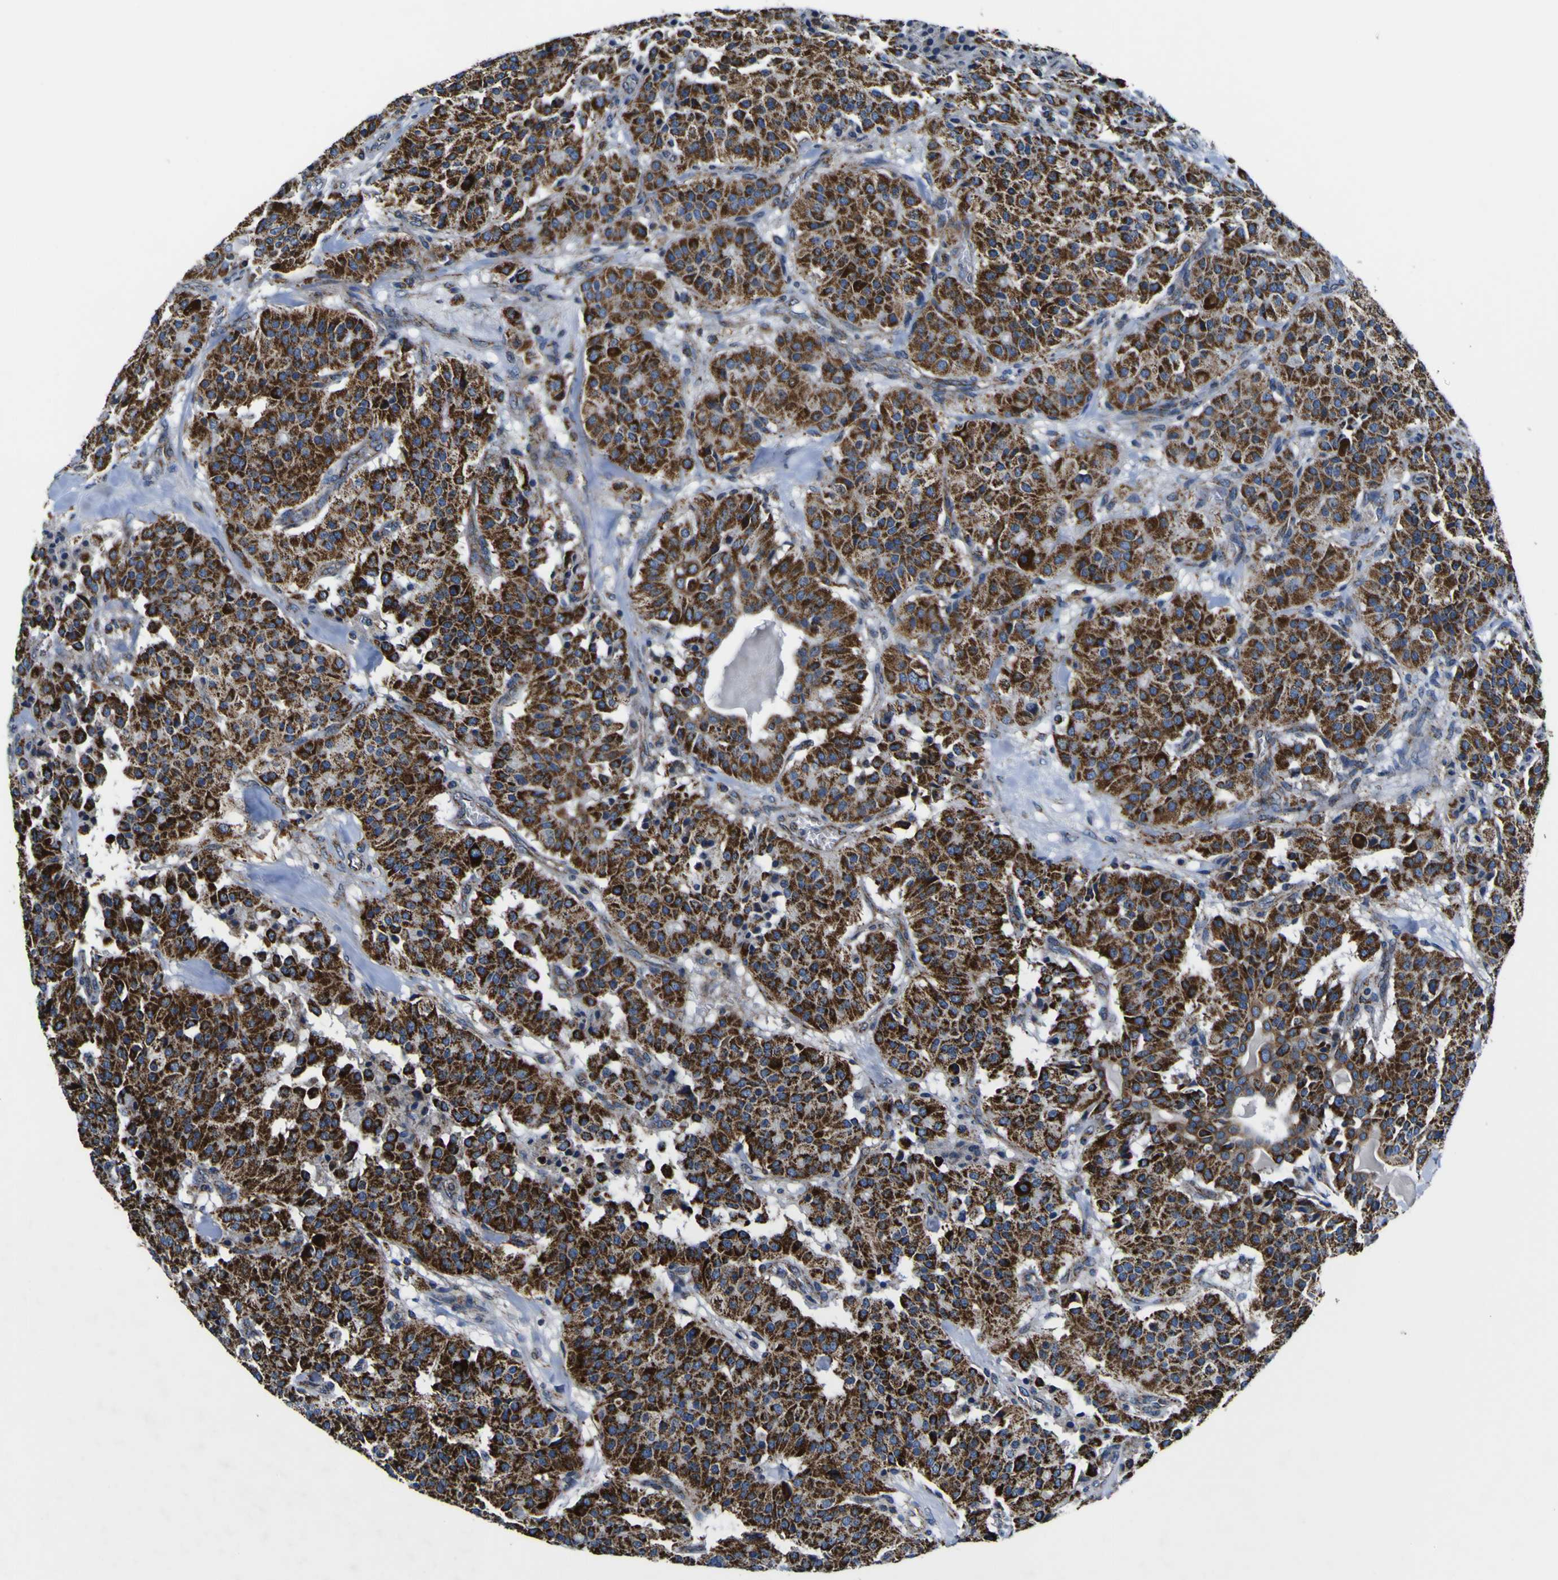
{"staining": {"intensity": "strong", "quantity": ">75%", "location": "cytoplasmic/membranous"}, "tissue": "carcinoid", "cell_type": "Tumor cells", "image_type": "cancer", "snomed": [{"axis": "morphology", "description": "Carcinoid, malignant, NOS"}, {"axis": "topography", "description": "Lung"}], "caption": "Brown immunohistochemical staining in carcinoid displays strong cytoplasmic/membranous expression in approximately >75% of tumor cells.", "gene": "PTRH2", "patient": {"sex": "male", "age": 30}}